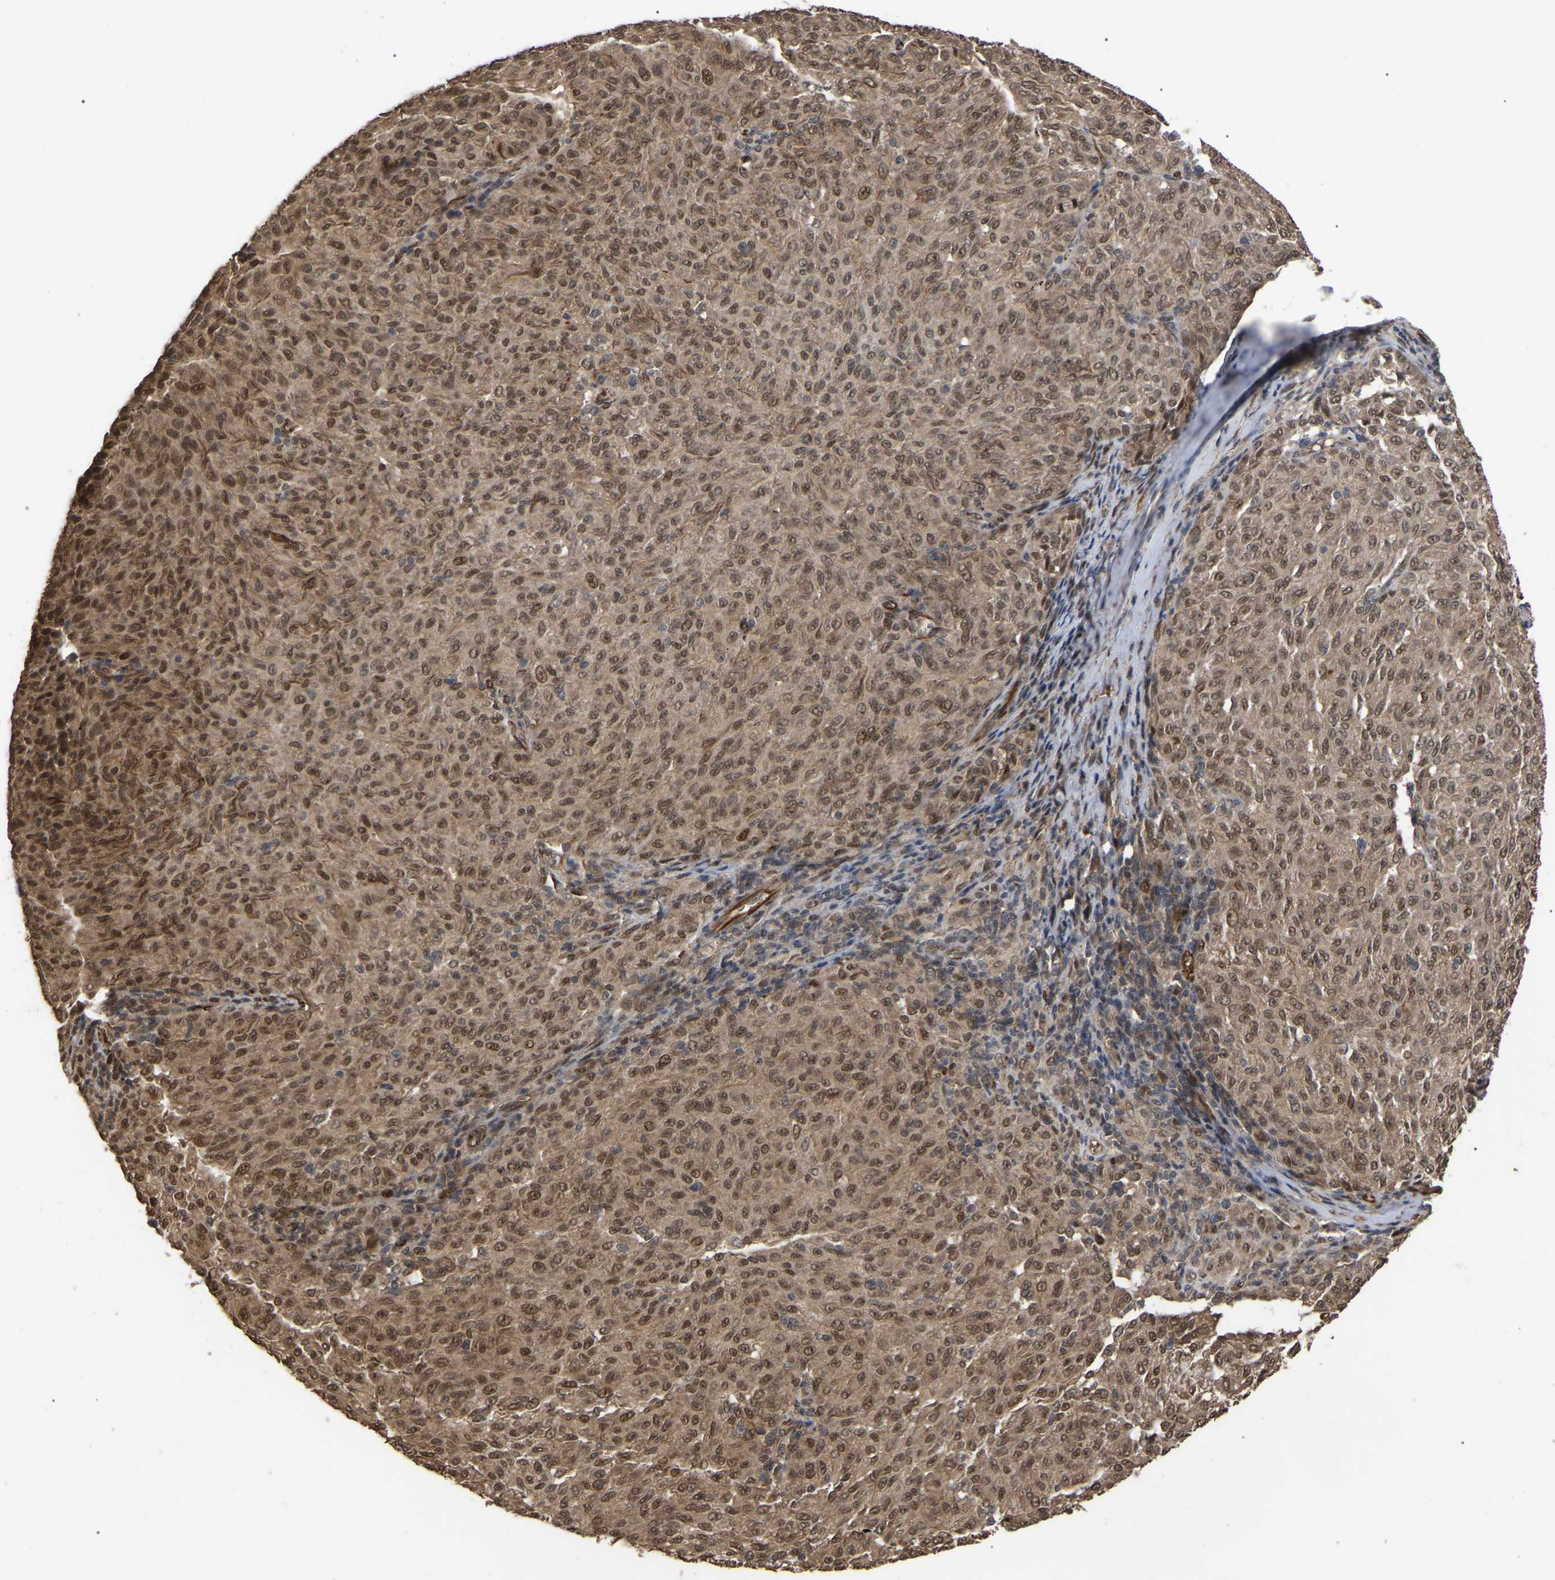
{"staining": {"intensity": "moderate", "quantity": ">75%", "location": "cytoplasmic/membranous,nuclear"}, "tissue": "melanoma", "cell_type": "Tumor cells", "image_type": "cancer", "snomed": [{"axis": "morphology", "description": "Malignant melanoma, NOS"}, {"axis": "topography", "description": "Skin"}], "caption": "This micrograph reveals malignant melanoma stained with IHC to label a protein in brown. The cytoplasmic/membranous and nuclear of tumor cells show moderate positivity for the protein. Nuclei are counter-stained blue.", "gene": "FAM161B", "patient": {"sex": "female", "age": 72}}